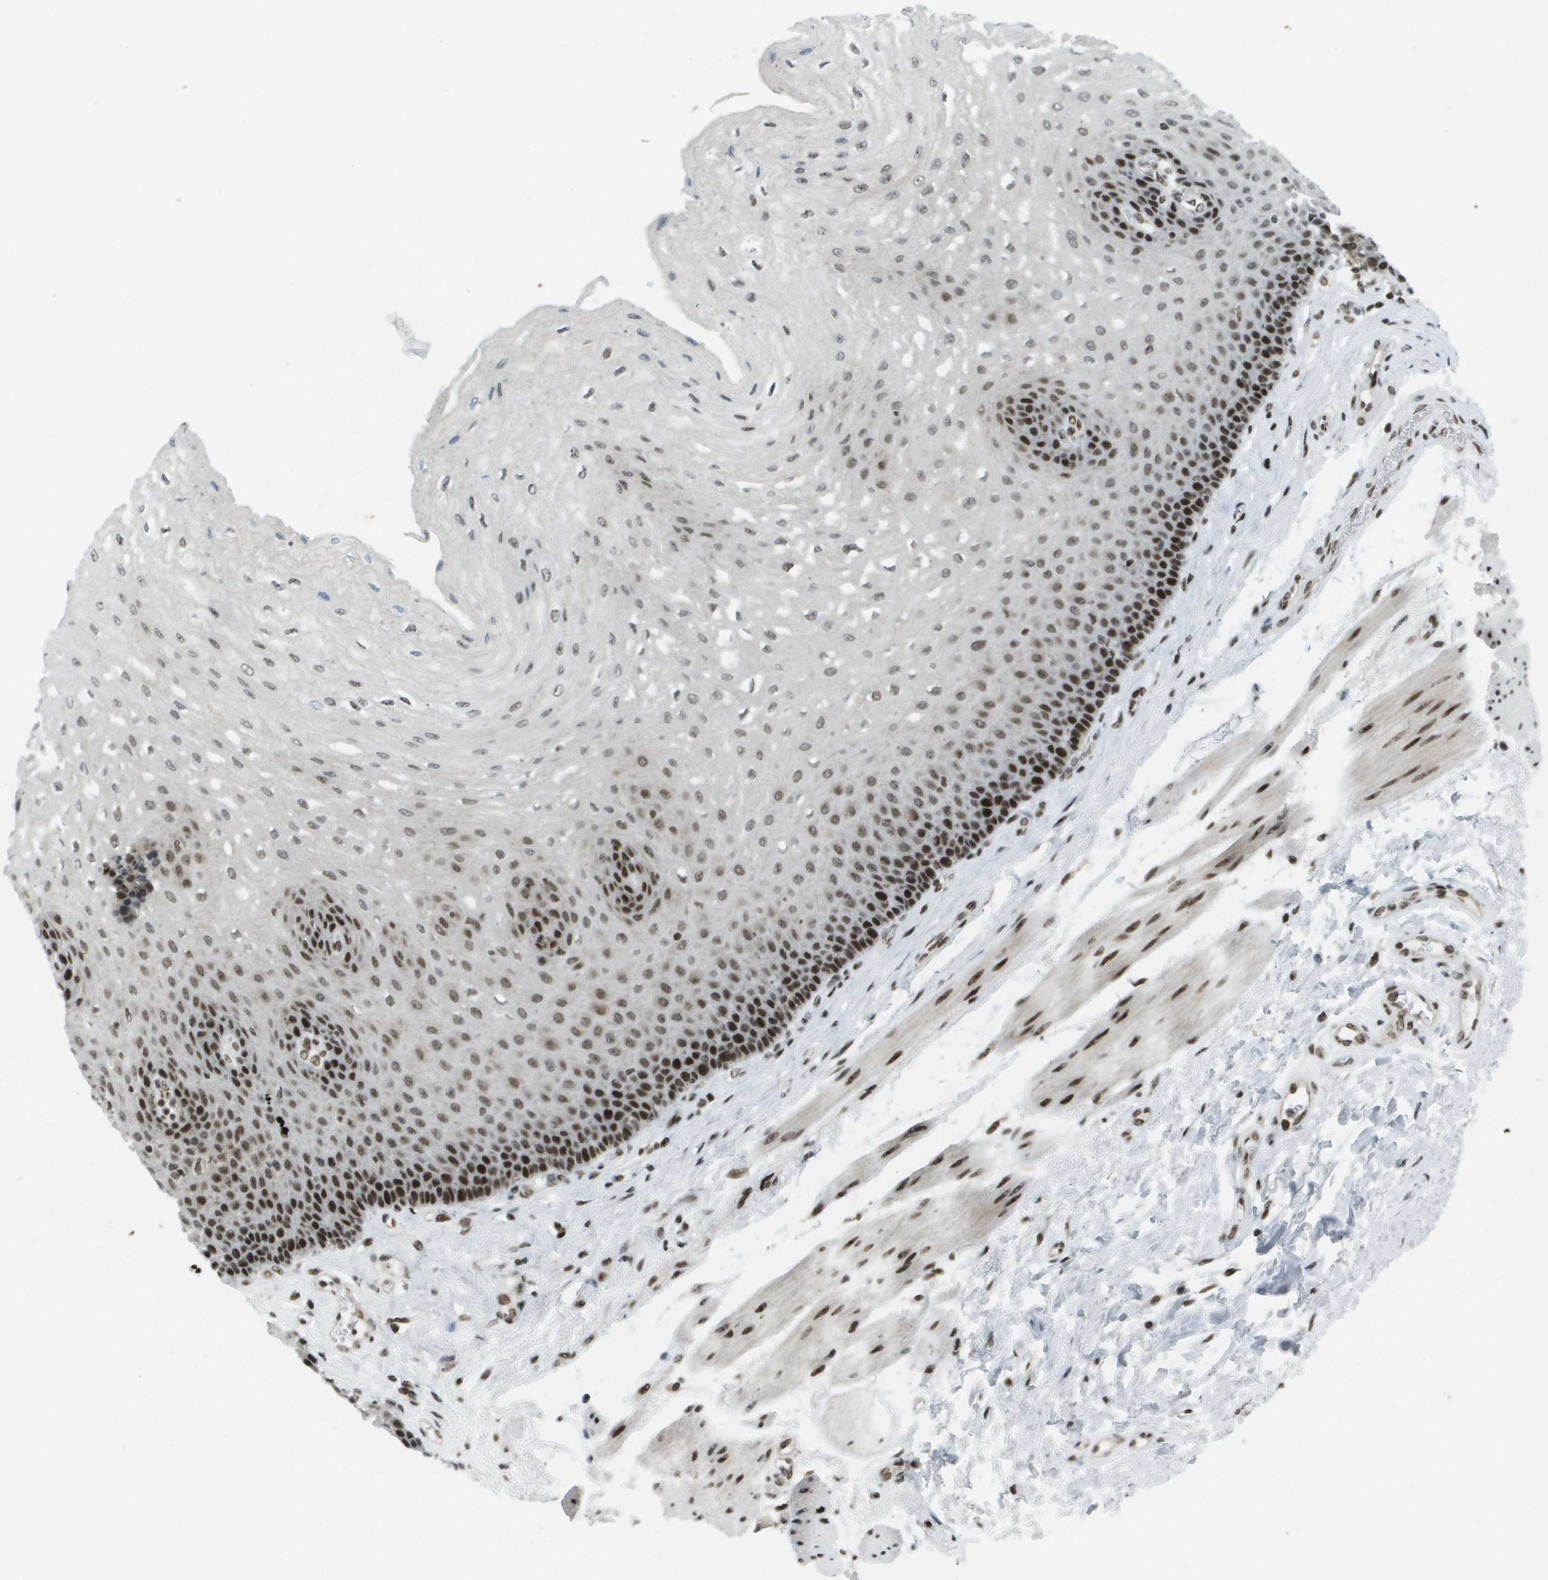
{"staining": {"intensity": "strong", "quantity": "25%-75%", "location": "nuclear"}, "tissue": "esophagus", "cell_type": "Squamous epithelial cells", "image_type": "normal", "snomed": [{"axis": "morphology", "description": "Normal tissue, NOS"}, {"axis": "topography", "description": "Esophagus"}], "caption": "Protein expression analysis of normal esophagus reveals strong nuclear positivity in about 25%-75% of squamous epithelial cells.", "gene": "IRF7", "patient": {"sex": "female", "age": 72}}